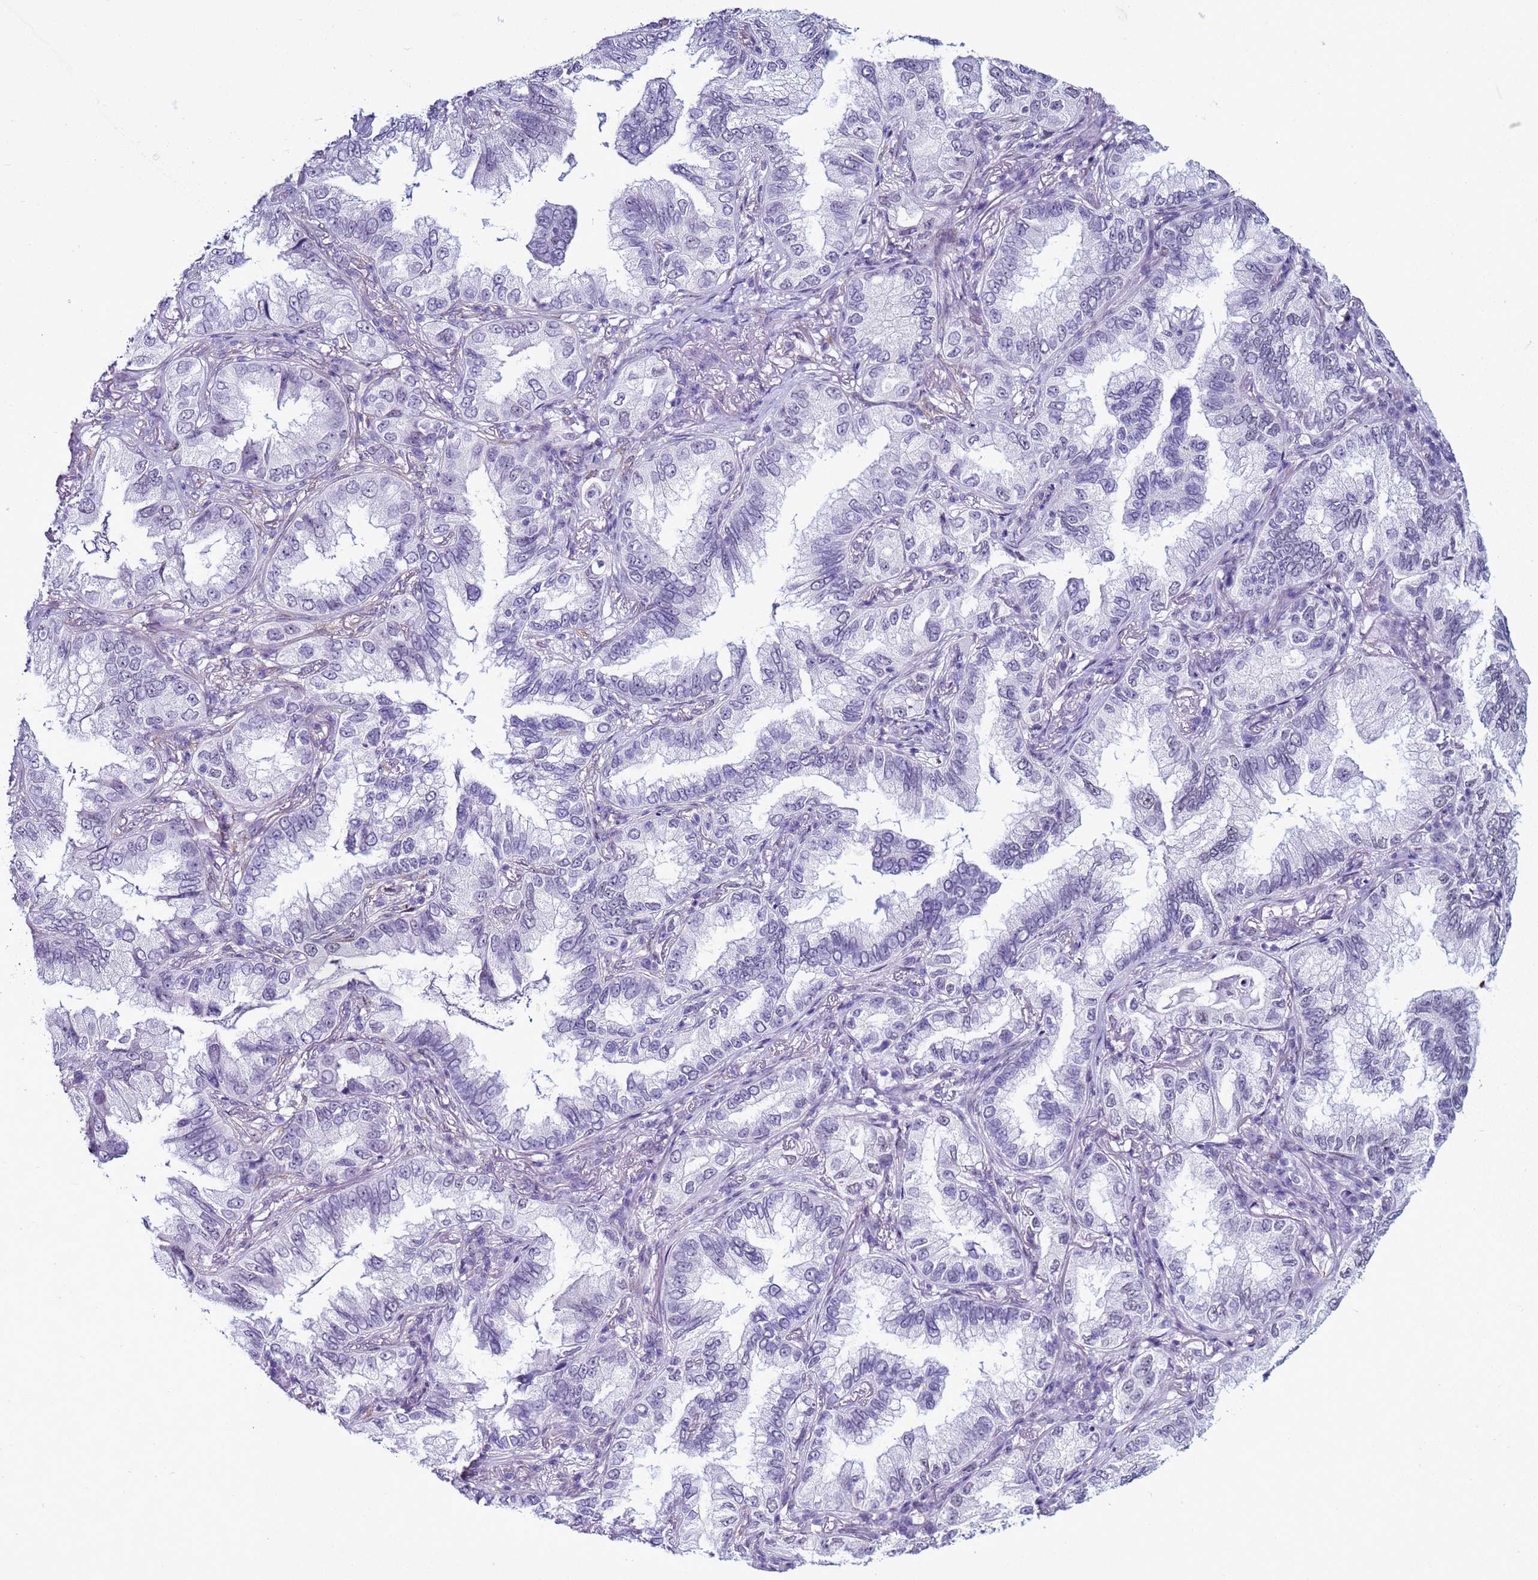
{"staining": {"intensity": "negative", "quantity": "none", "location": "none"}, "tissue": "lung cancer", "cell_type": "Tumor cells", "image_type": "cancer", "snomed": [{"axis": "morphology", "description": "Adenocarcinoma, NOS"}, {"axis": "topography", "description": "Lung"}], "caption": "The photomicrograph displays no staining of tumor cells in adenocarcinoma (lung).", "gene": "LRRC10B", "patient": {"sex": "female", "age": 69}}